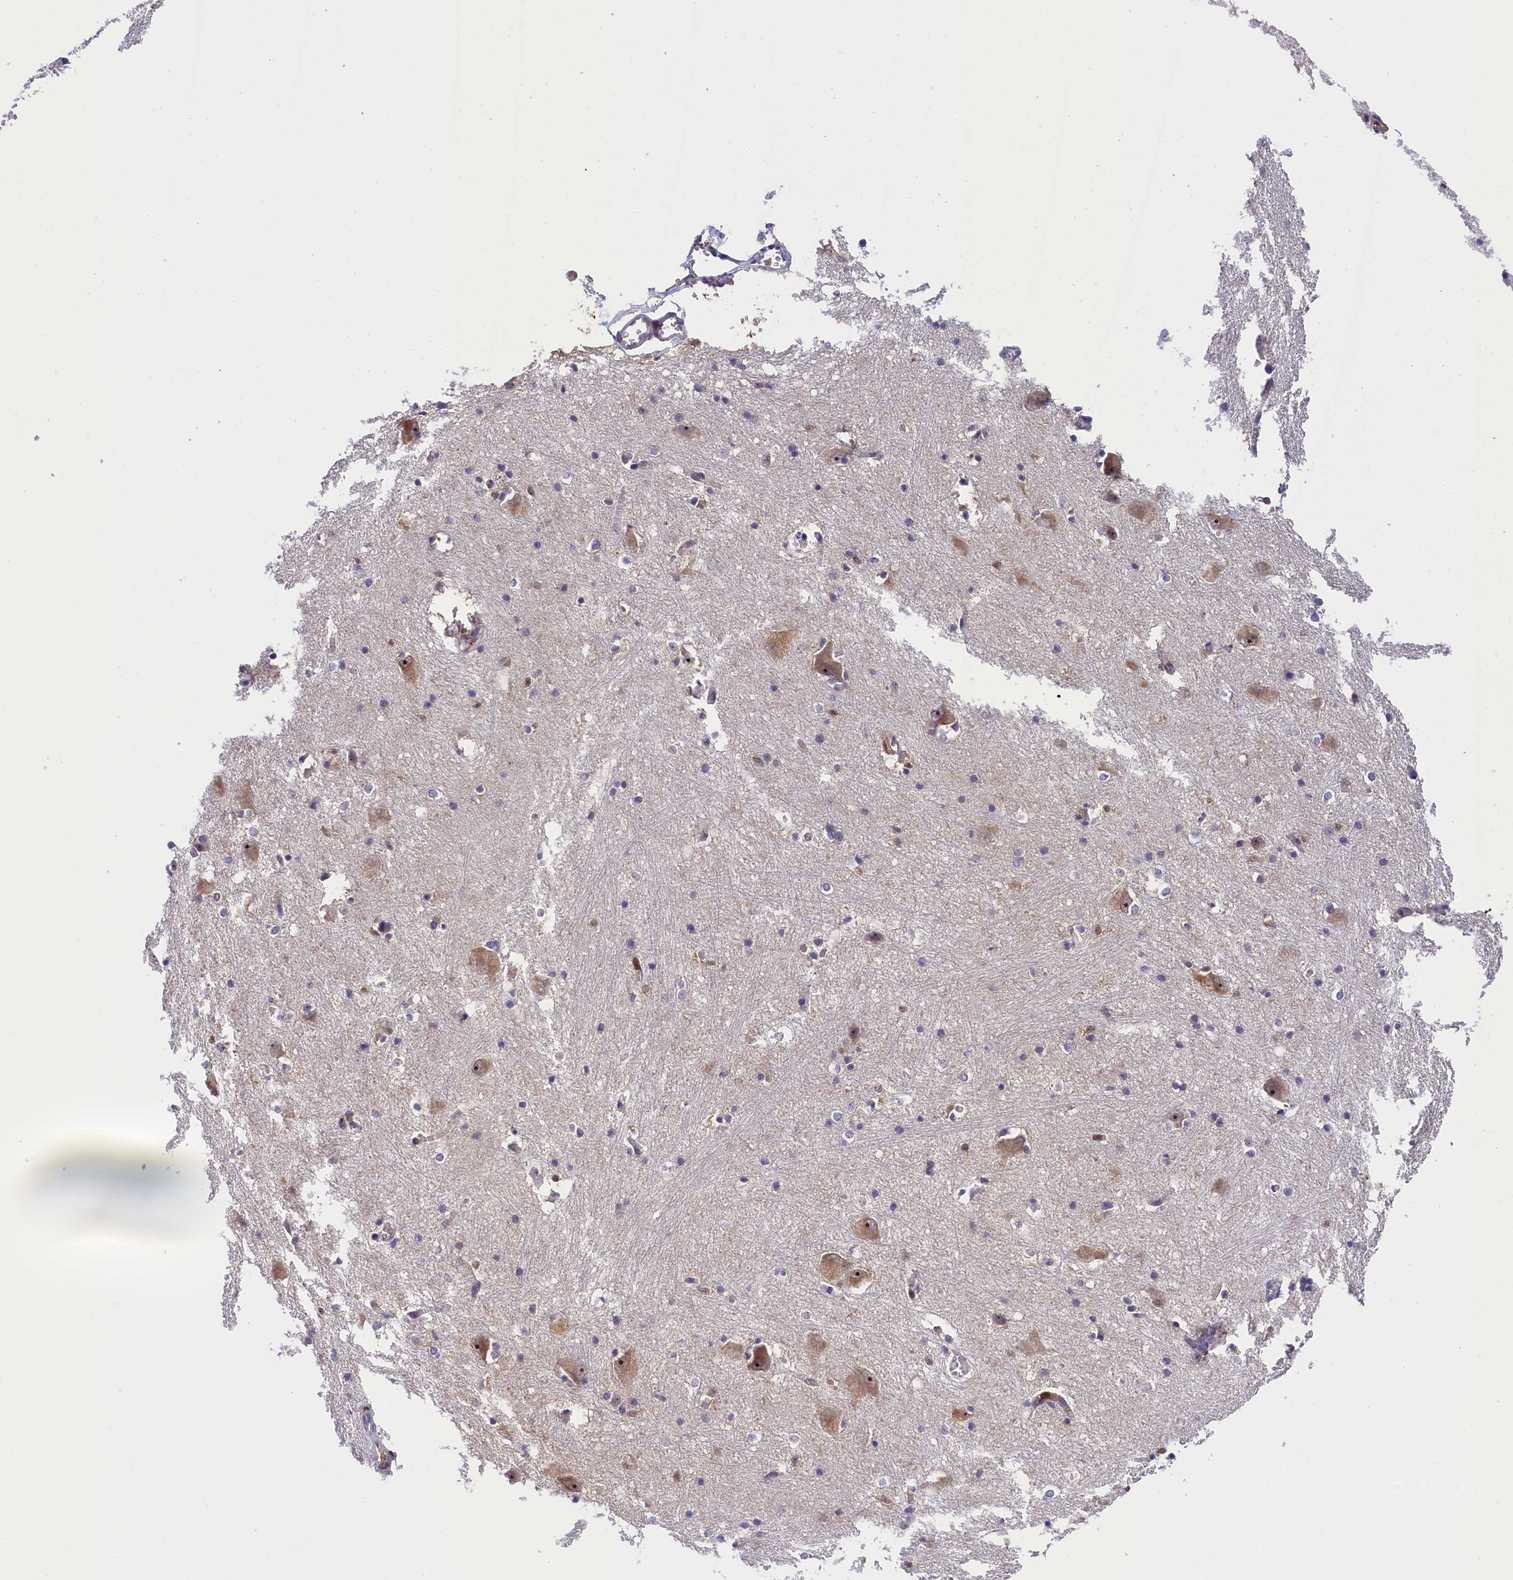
{"staining": {"intensity": "weak", "quantity": "<25%", "location": "nuclear"}, "tissue": "caudate", "cell_type": "Glial cells", "image_type": "normal", "snomed": [{"axis": "morphology", "description": "Normal tissue, NOS"}, {"axis": "topography", "description": "Lateral ventricle wall"}], "caption": "IHC histopathology image of benign caudate stained for a protein (brown), which demonstrates no positivity in glial cells.", "gene": "EIF6", "patient": {"sex": "male", "age": 37}}